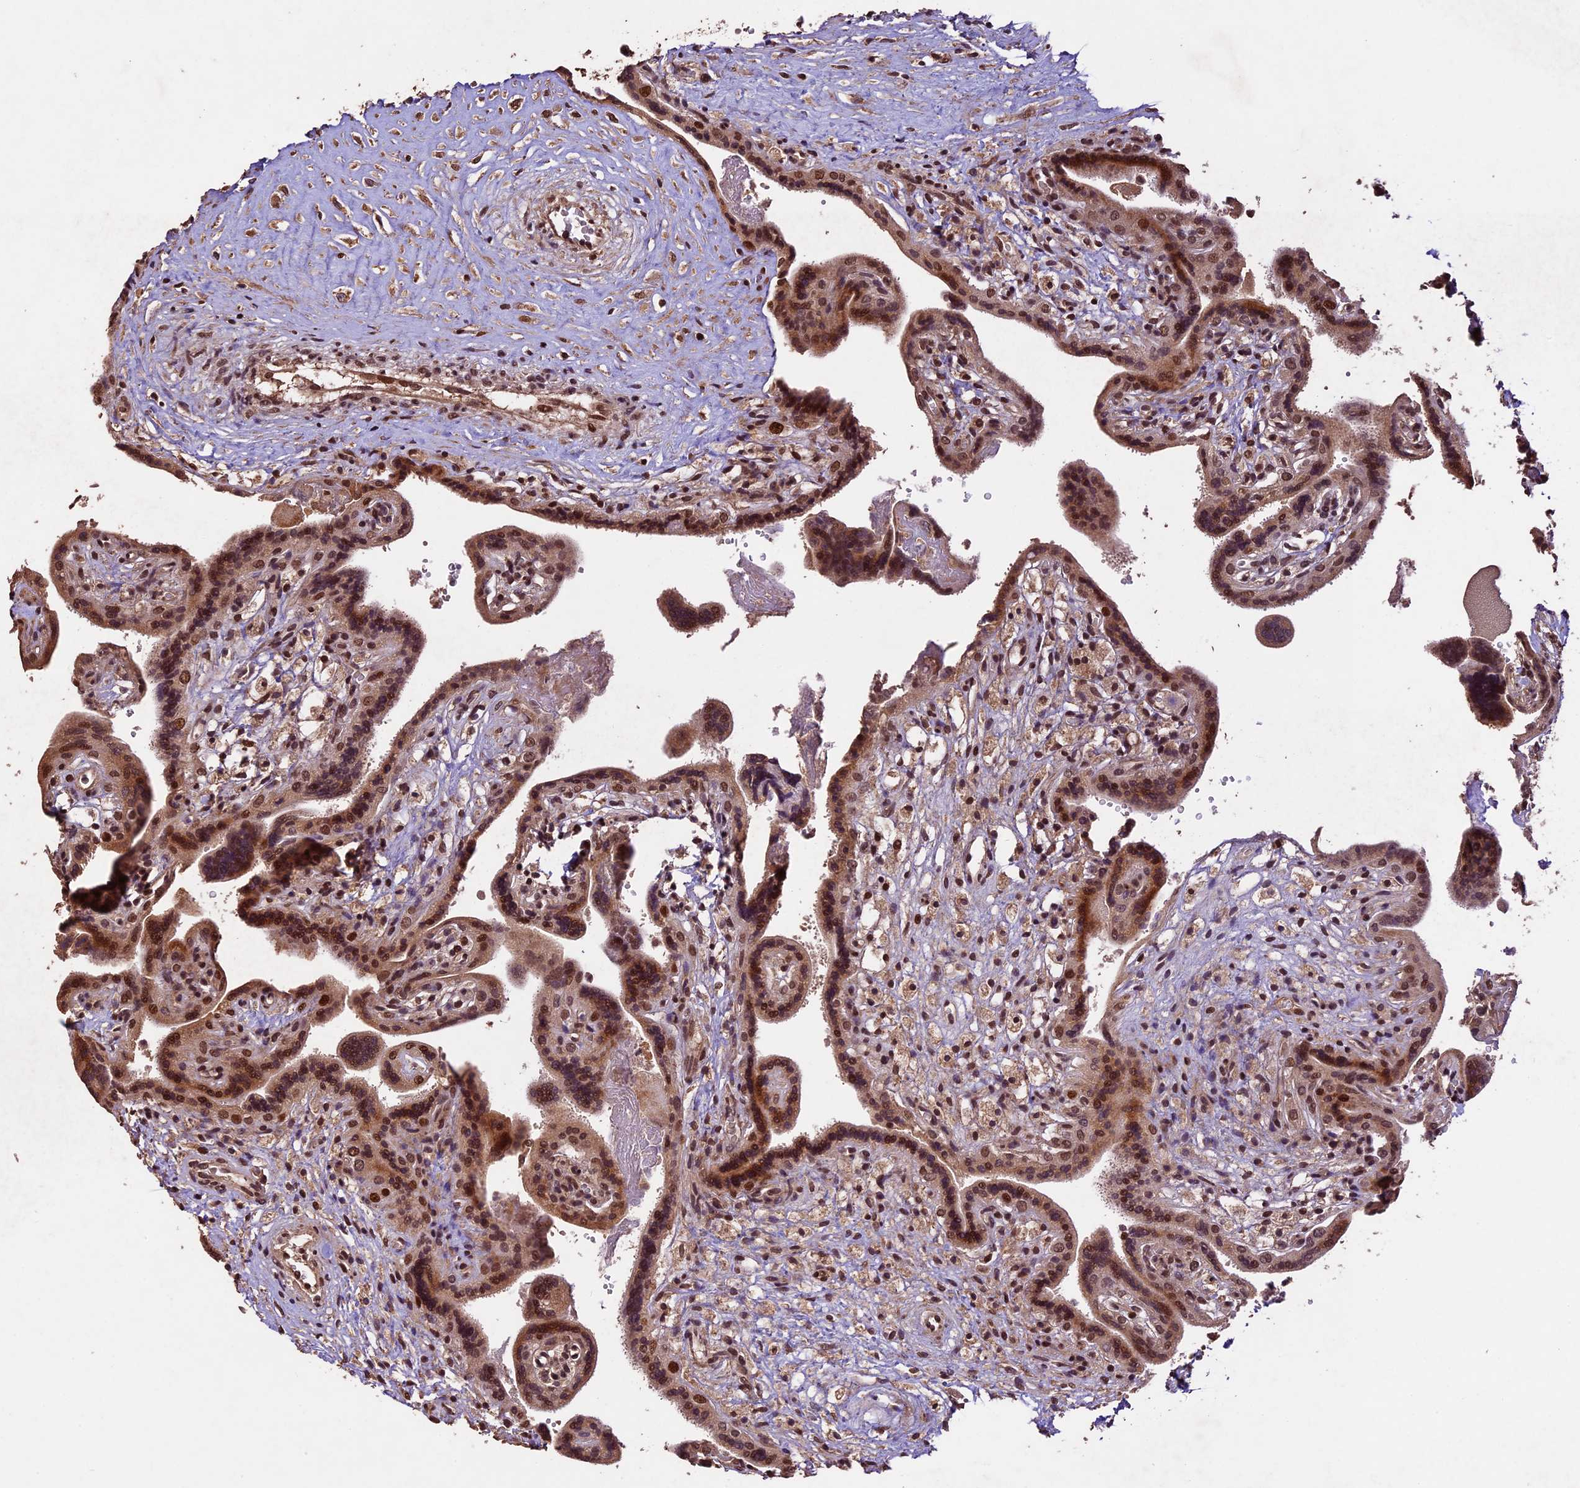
{"staining": {"intensity": "strong", "quantity": "25%-75%", "location": "cytoplasmic/membranous,nuclear"}, "tissue": "placenta", "cell_type": "Trophoblastic cells", "image_type": "normal", "snomed": [{"axis": "morphology", "description": "Normal tissue, NOS"}, {"axis": "topography", "description": "Placenta"}], "caption": "Protein analysis of unremarkable placenta demonstrates strong cytoplasmic/membranous,nuclear staining in about 25%-75% of trophoblastic cells. Using DAB (brown) and hematoxylin (blue) stains, captured at high magnification using brightfield microscopy.", "gene": "CDKN2AIP", "patient": {"sex": "female", "age": 37}}